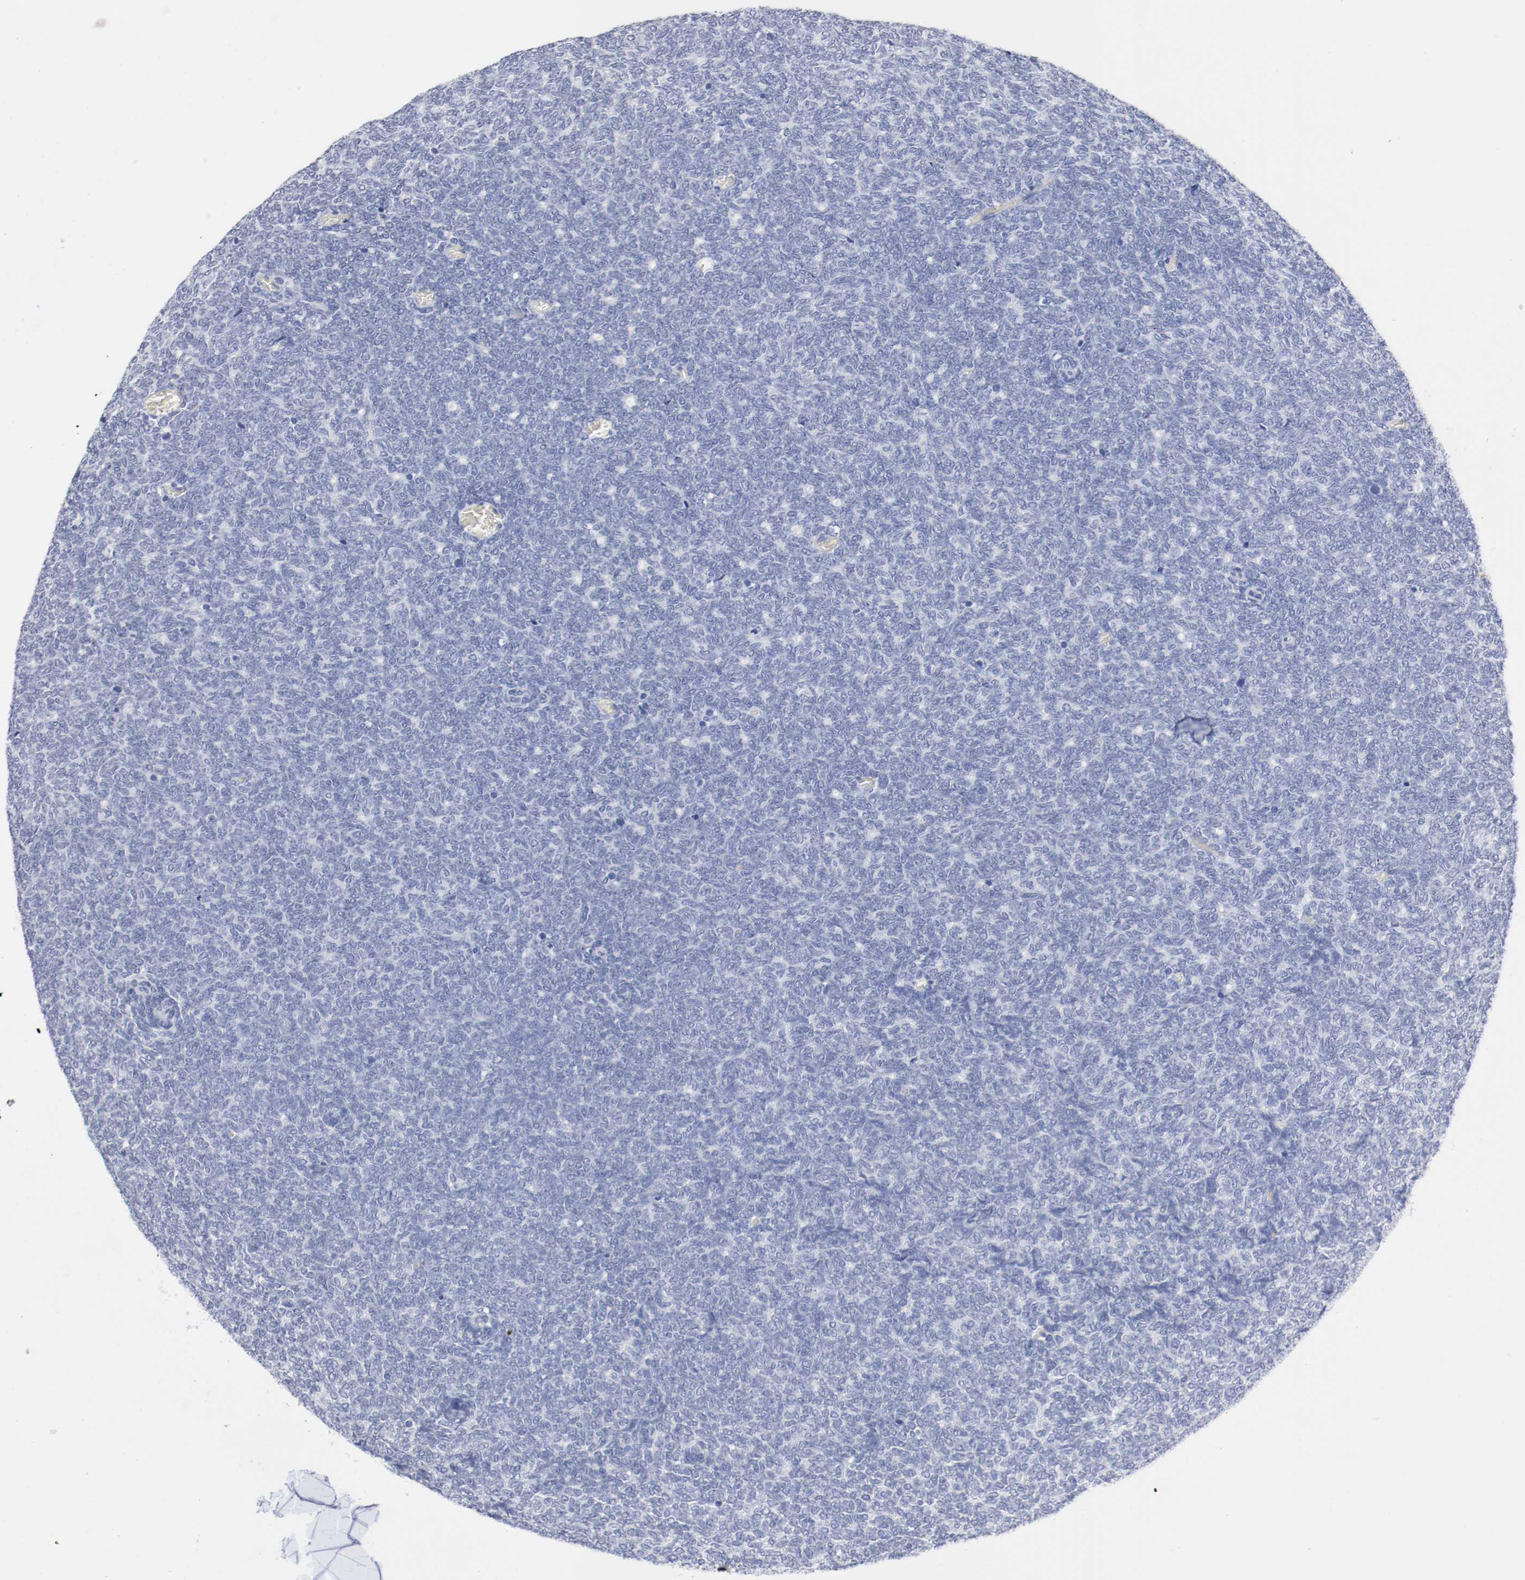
{"staining": {"intensity": "negative", "quantity": "none", "location": "none"}, "tissue": "renal cancer", "cell_type": "Tumor cells", "image_type": "cancer", "snomed": [{"axis": "morphology", "description": "Neoplasm, malignant, NOS"}, {"axis": "topography", "description": "Kidney"}], "caption": "Tumor cells are negative for protein expression in human renal cancer (neoplasm (malignant)). (Brightfield microscopy of DAB (3,3'-diaminobenzidine) immunohistochemistry at high magnification).", "gene": "GAD1", "patient": {"sex": "male", "age": 28}}